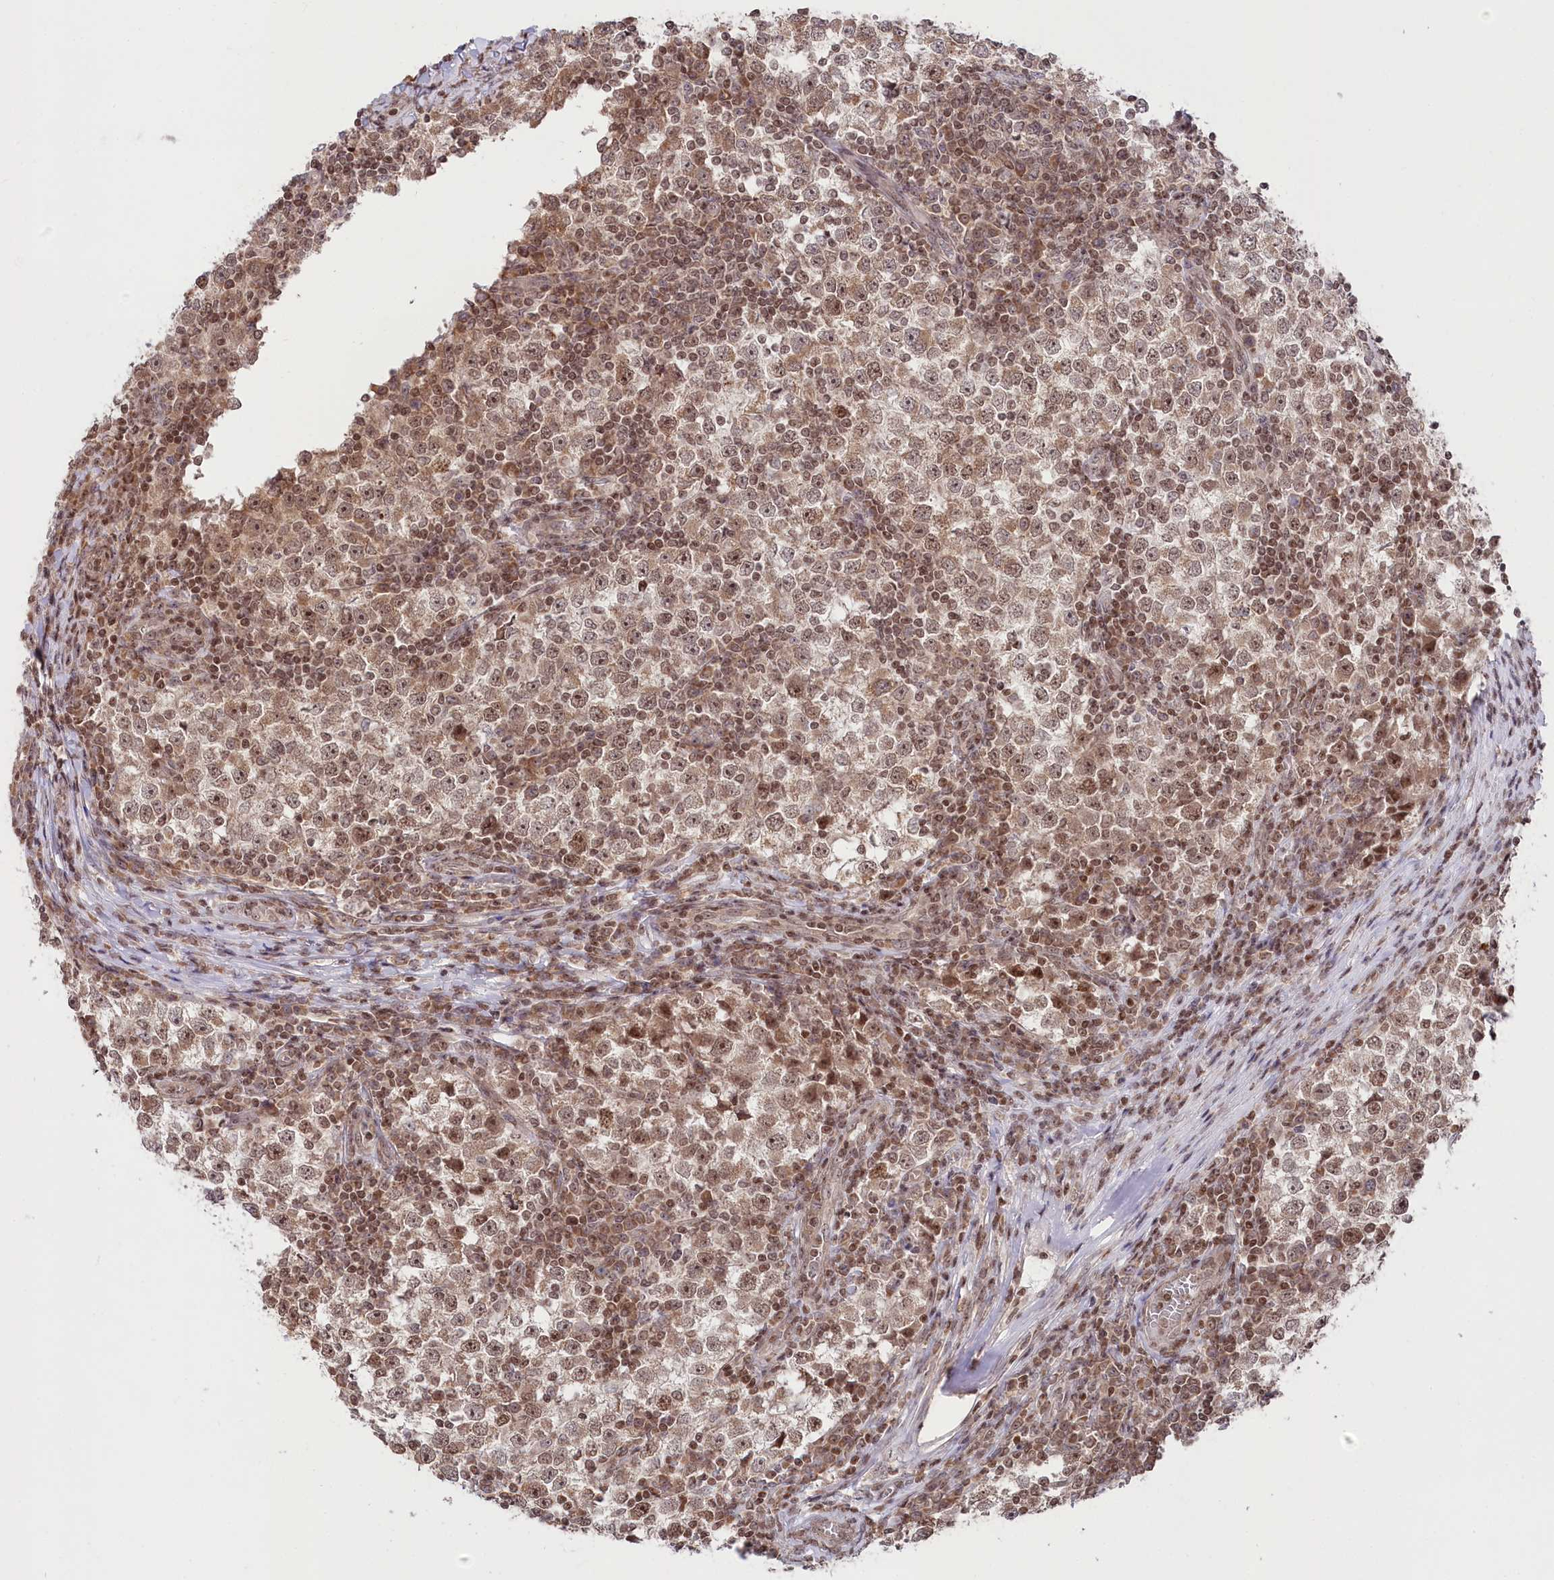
{"staining": {"intensity": "moderate", "quantity": ">75%", "location": "nuclear"}, "tissue": "testis cancer", "cell_type": "Tumor cells", "image_type": "cancer", "snomed": [{"axis": "morphology", "description": "Seminoma, NOS"}, {"axis": "topography", "description": "Testis"}], "caption": "DAB (3,3'-diaminobenzidine) immunohistochemical staining of human seminoma (testis) reveals moderate nuclear protein positivity in about >75% of tumor cells. Ihc stains the protein in brown and the nuclei are stained blue.", "gene": "CGGBP1", "patient": {"sex": "male", "age": 65}}